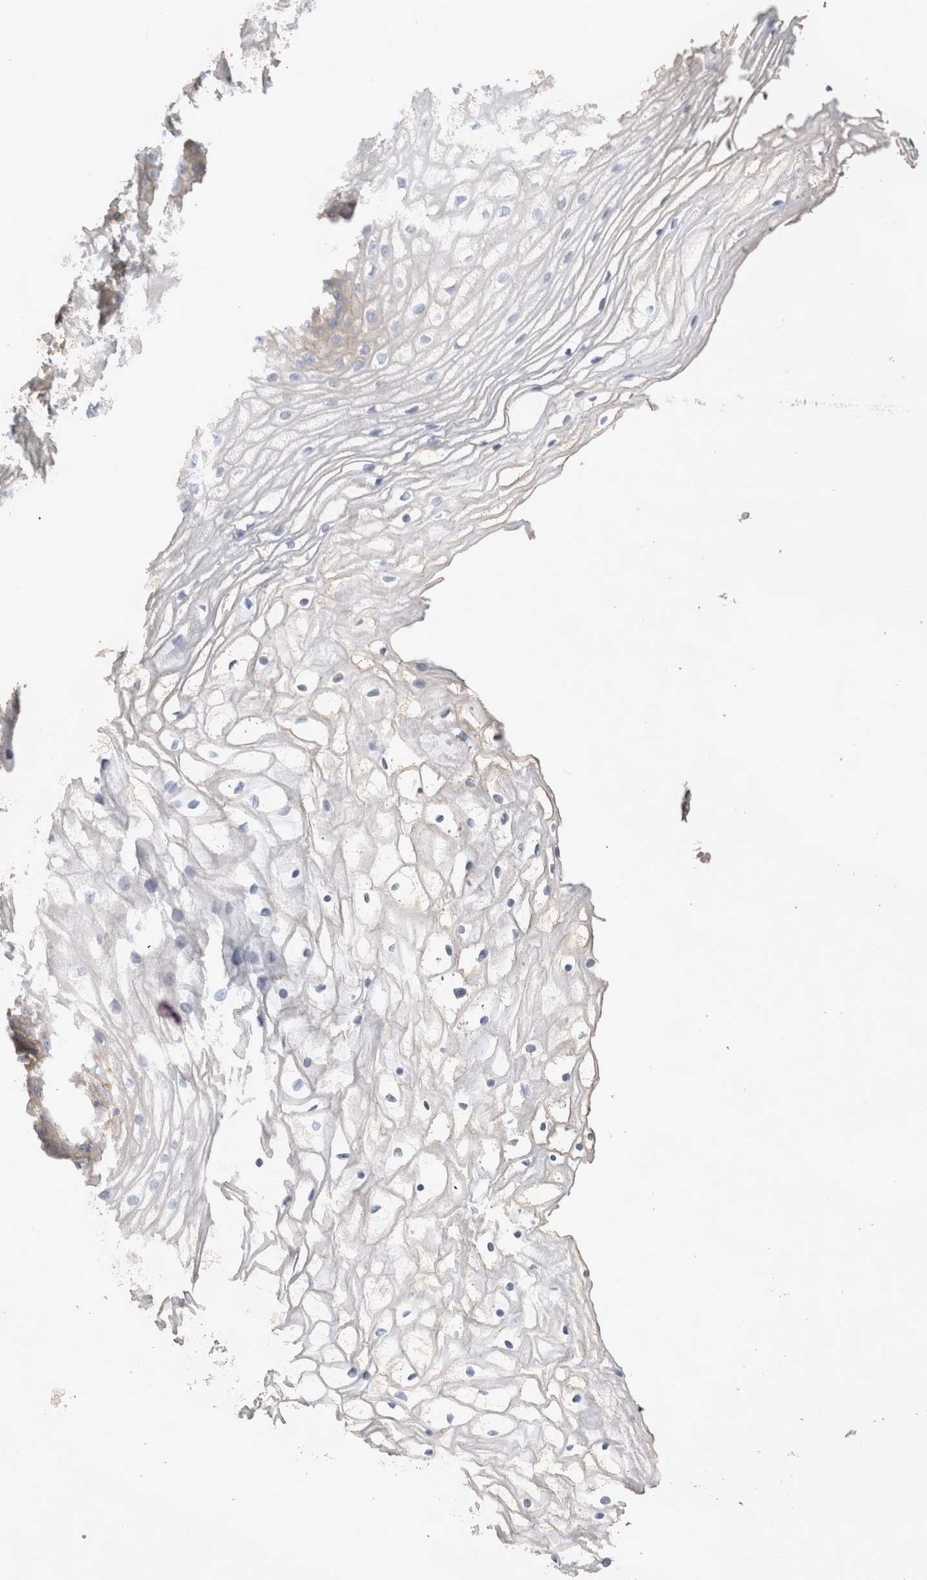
{"staining": {"intensity": "negative", "quantity": "none", "location": "none"}, "tissue": "vagina", "cell_type": "Squamous epithelial cells", "image_type": "normal", "snomed": [{"axis": "morphology", "description": "Normal tissue, NOS"}, {"axis": "topography", "description": "Vagina"}], "caption": "Immunohistochemistry (IHC) photomicrograph of unremarkable vagina: vagina stained with DAB reveals no significant protein staining in squamous epithelial cells.", "gene": "SRD5A3", "patient": {"sex": "female", "age": 60}}